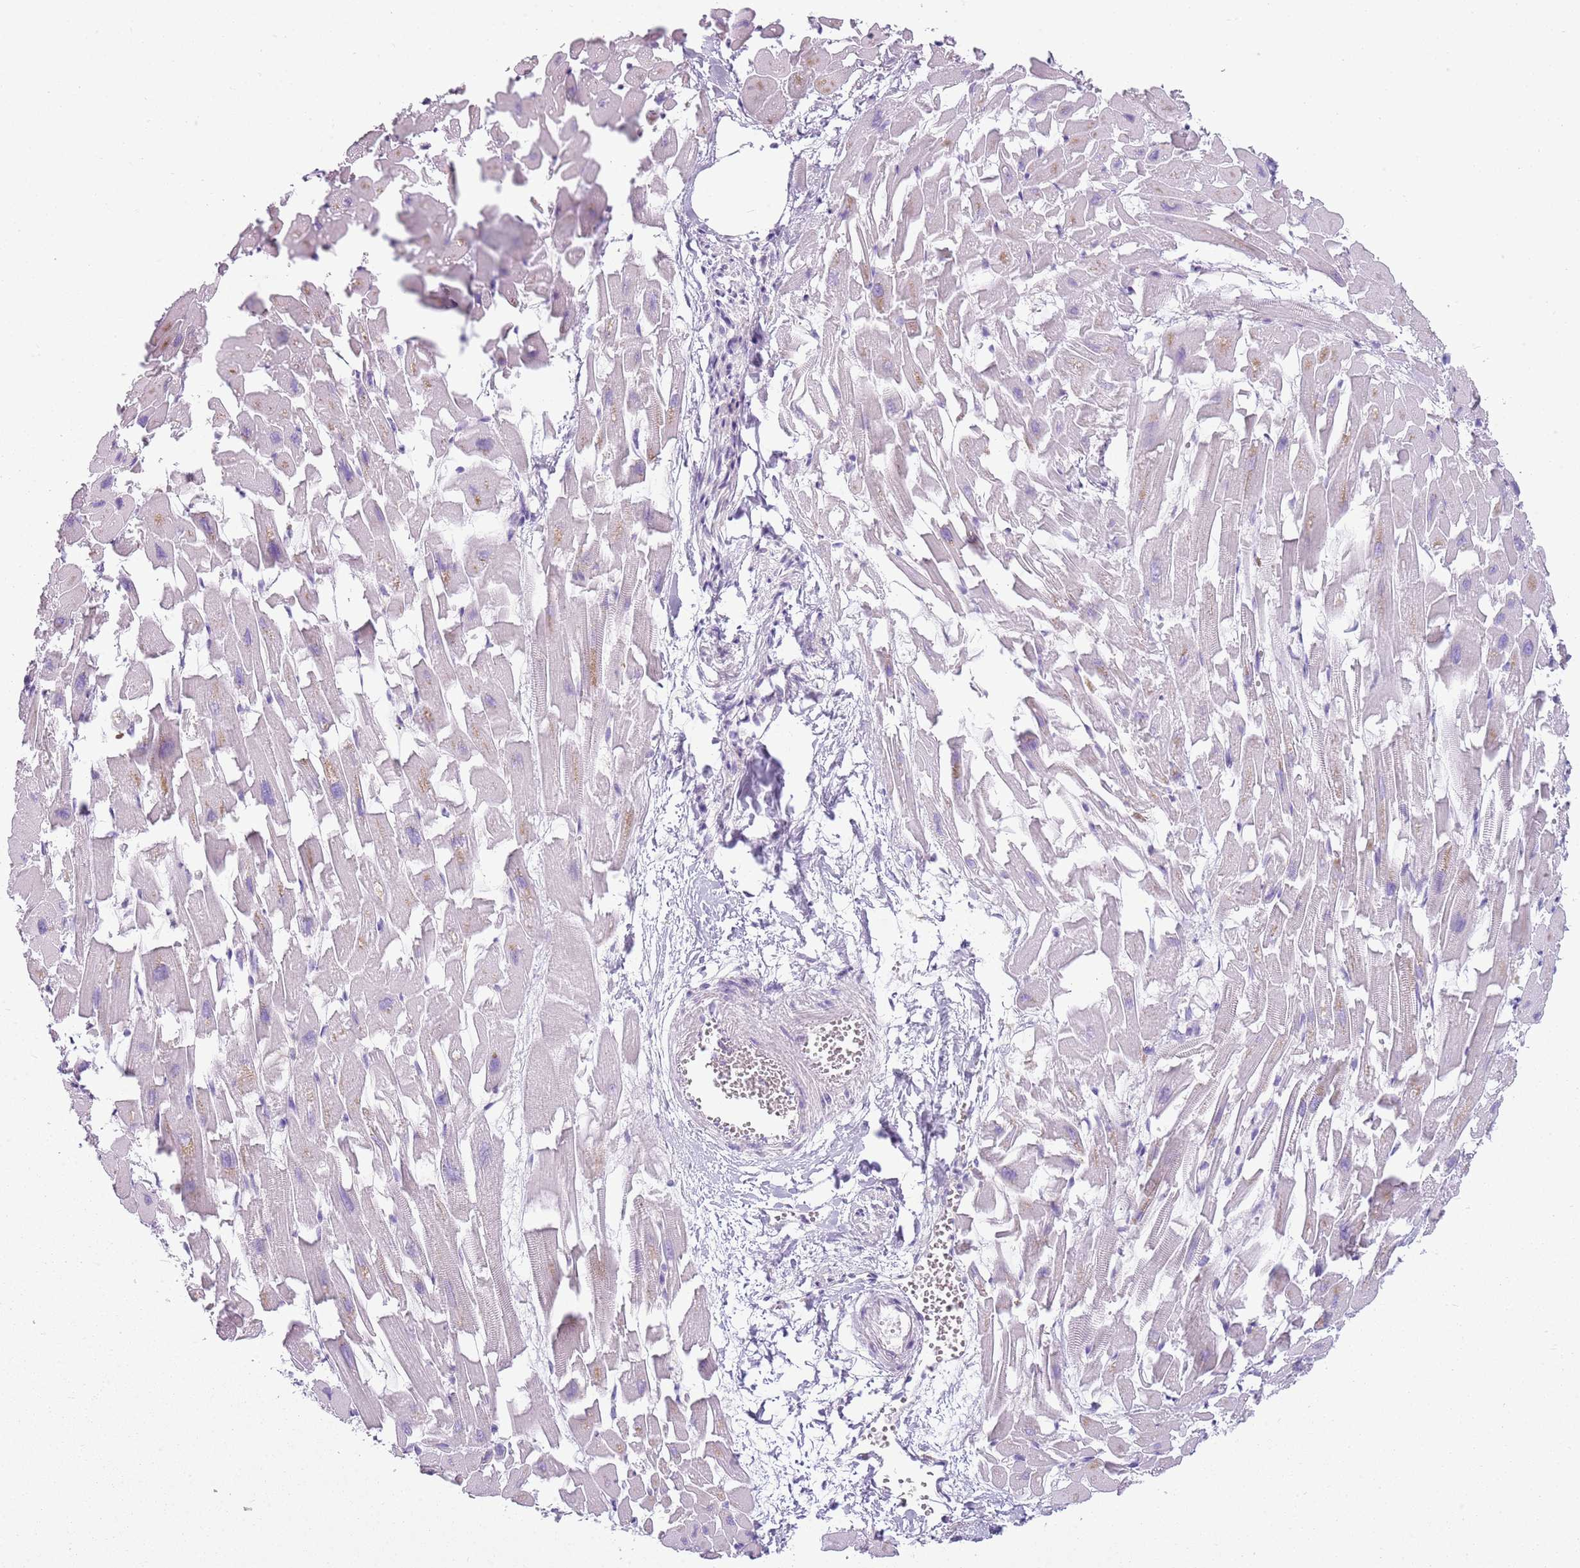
{"staining": {"intensity": "weak", "quantity": "<25%", "location": "cytoplasmic/membranous"}, "tissue": "heart muscle", "cell_type": "Cardiomyocytes", "image_type": "normal", "snomed": [{"axis": "morphology", "description": "Normal tissue, NOS"}, {"axis": "topography", "description": "Heart"}], "caption": "Cardiomyocytes are negative for protein expression in unremarkable human heart muscle. Brightfield microscopy of immunohistochemistry stained with DAB (3,3'-diaminobenzidine) (brown) and hematoxylin (blue), captured at high magnification.", "gene": "SNX1", "patient": {"sex": "female", "age": 64}}